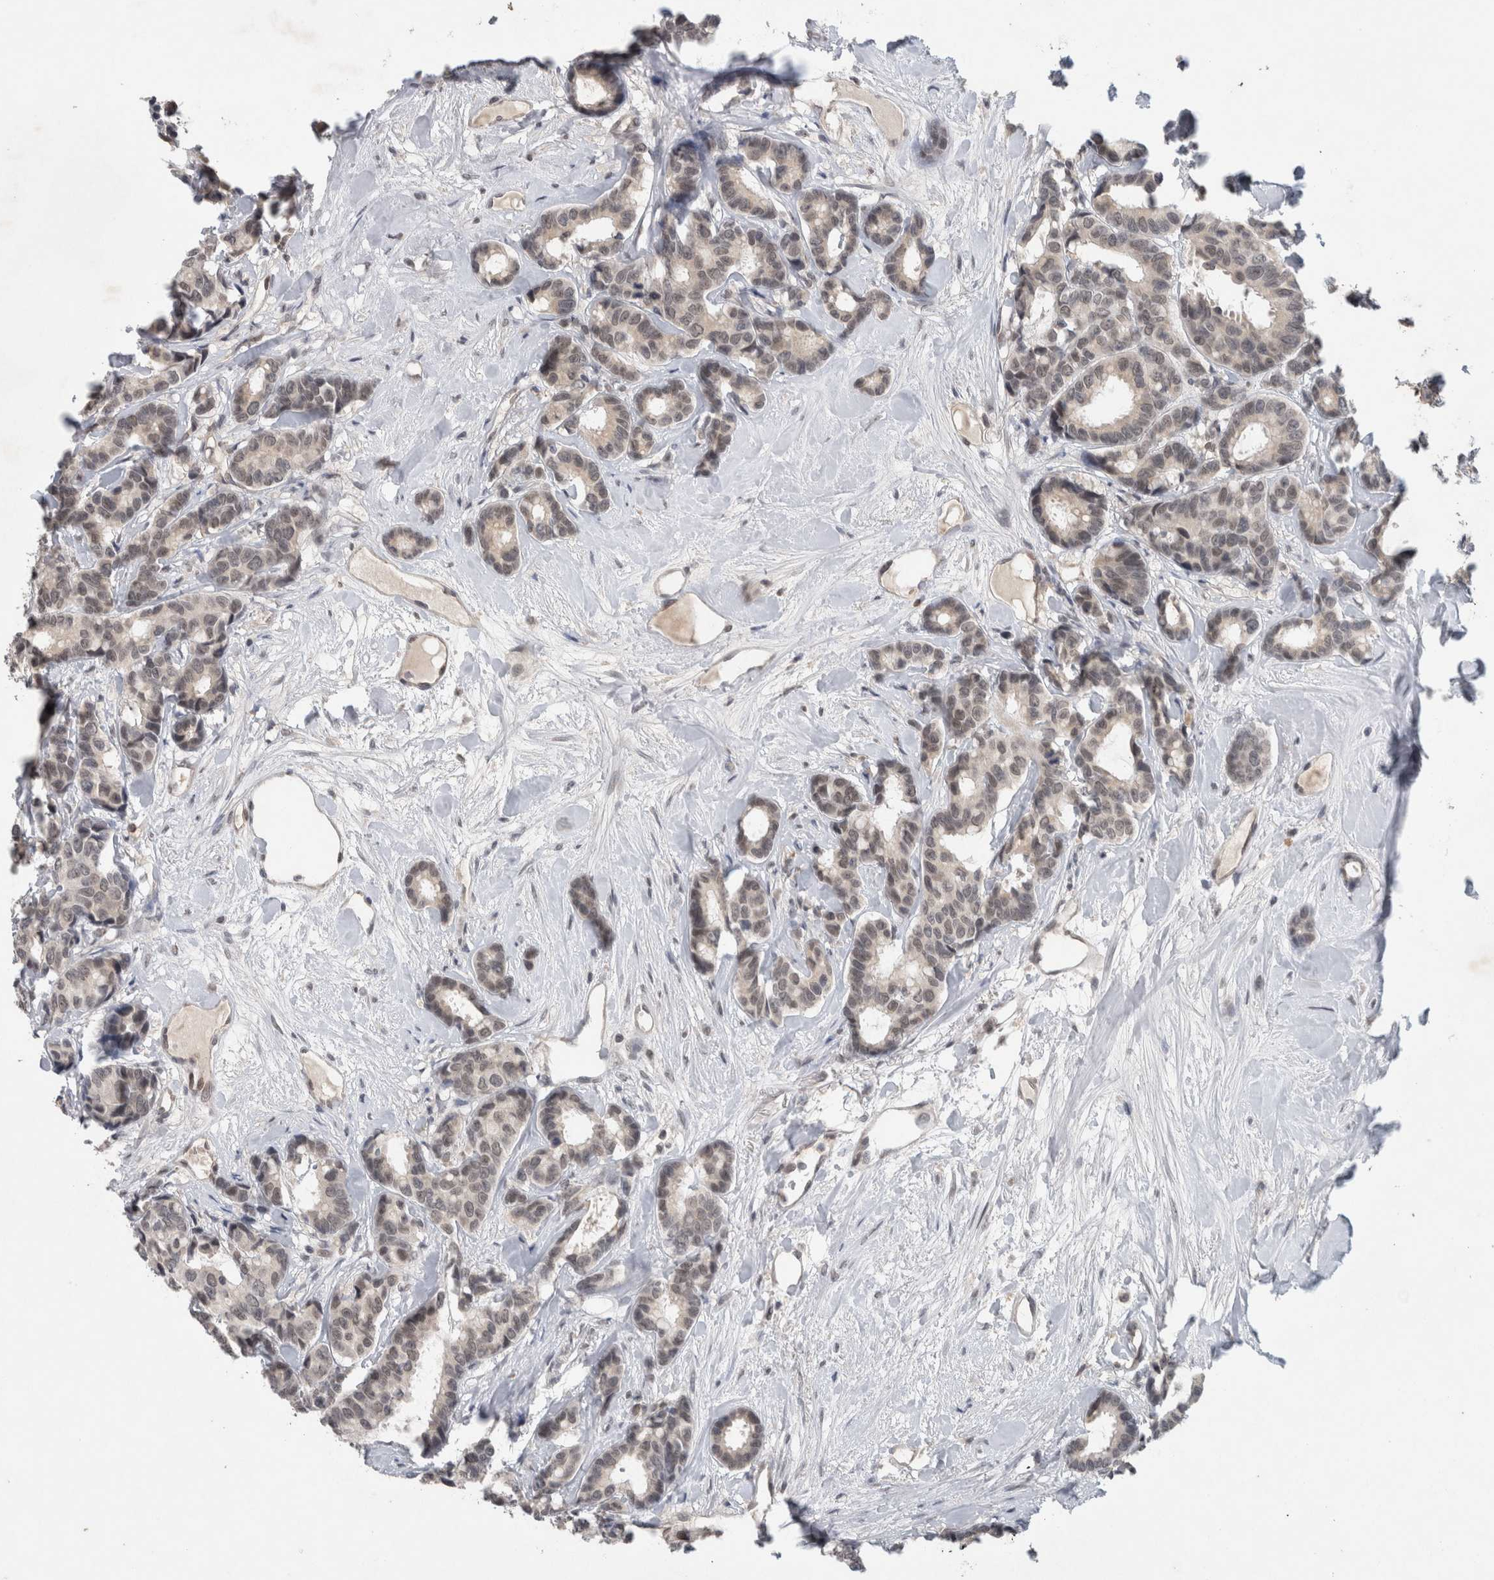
{"staining": {"intensity": "weak", "quantity": "<25%", "location": "nuclear"}, "tissue": "breast cancer", "cell_type": "Tumor cells", "image_type": "cancer", "snomed": [{"axis": "morphology", "description": "Duct carcinoma"}, {"axis": "topography", "description": "Breast"}], "caption": "There is no significant expression in tumor cells of infiltrating ductal carcinoma (breast). (DAB immunohistochemistry (IHC), high magnification).", "gene": "PRXL2A", "patient": {"sex": "female", "age": 87}}